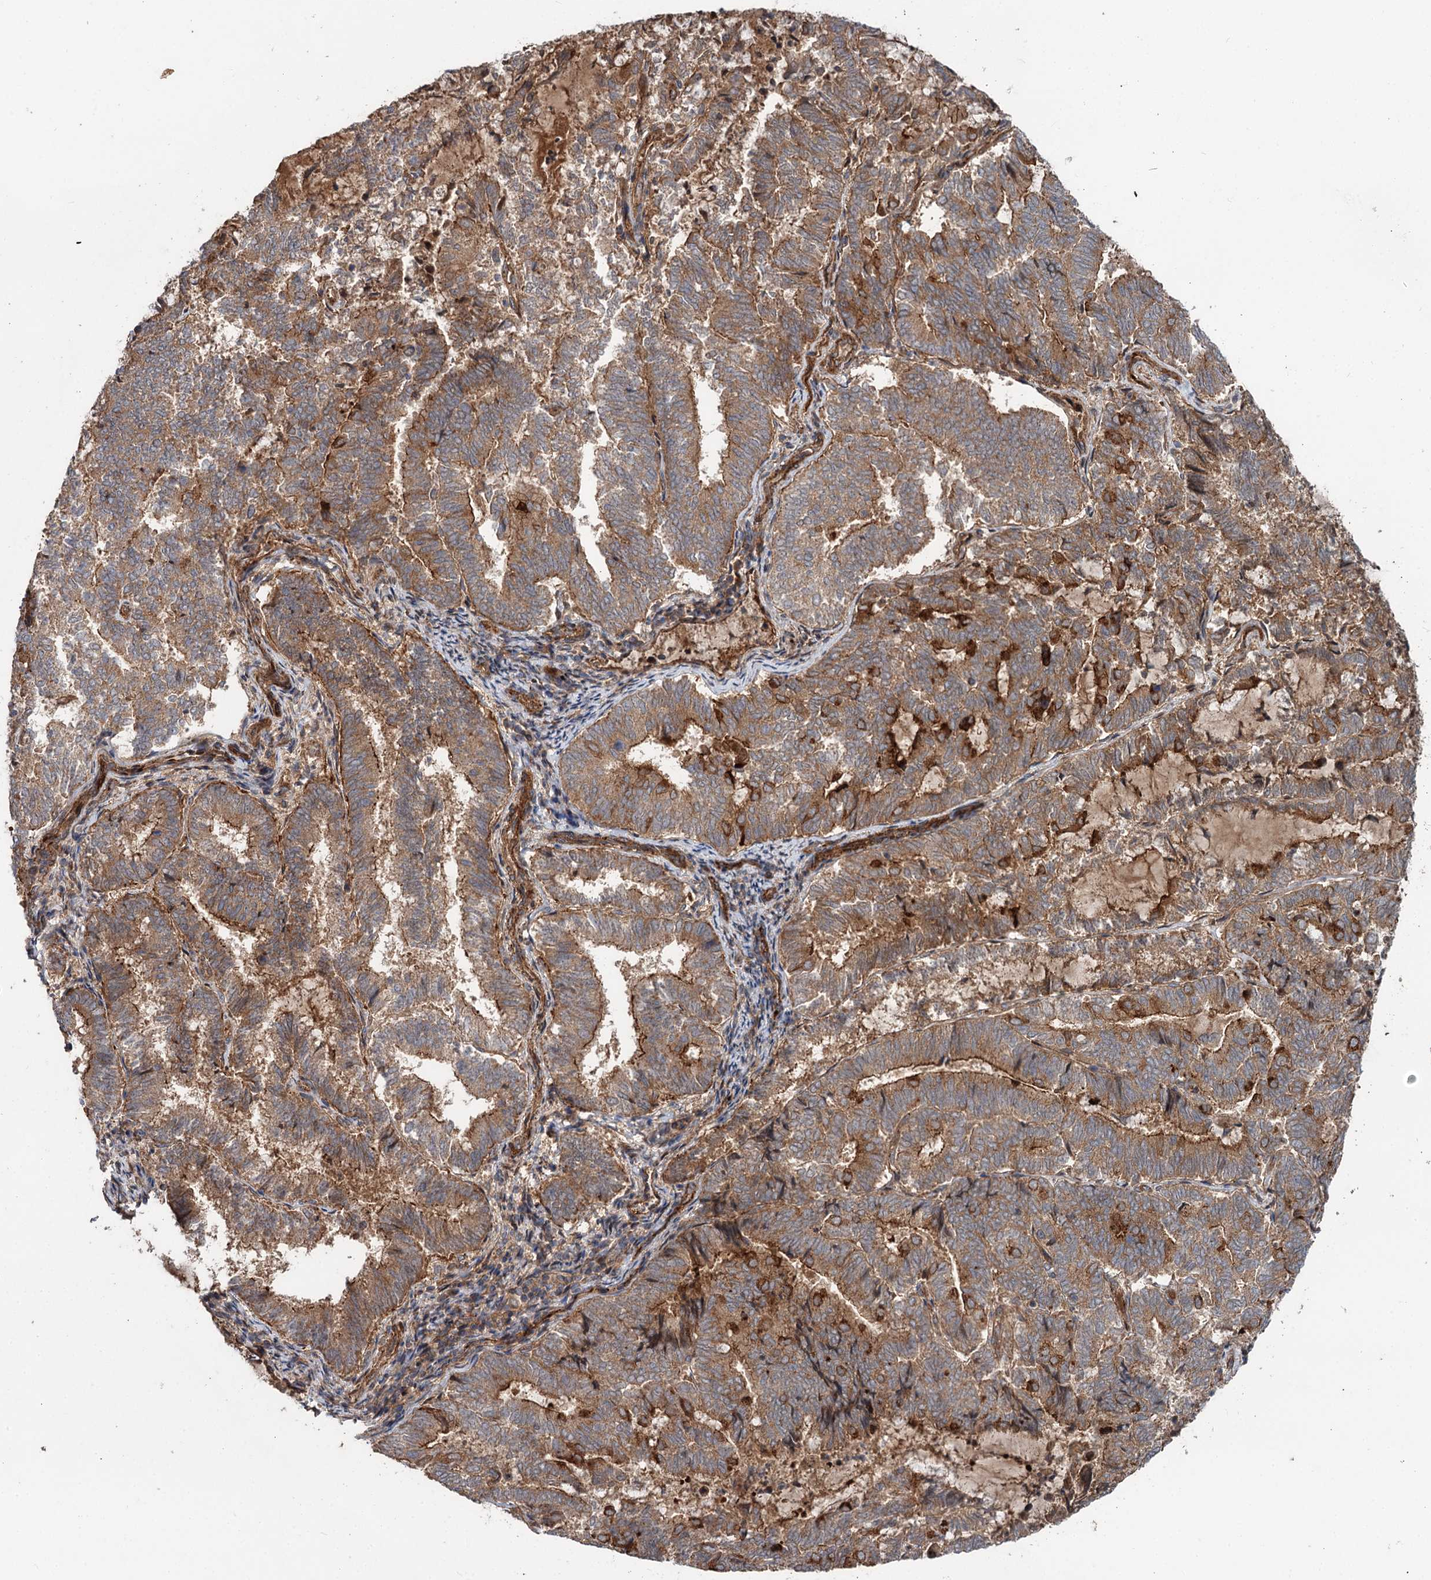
{"staining": {"intensity": "moderate", "quantity": ">75%", "location": "cytoplasmic/membranous"}, "tissue": "endometrial cancer", "cell_type": "Tumor cells", "image_type": "cancer", "snomed": [{"axis": "morphology", "description": "Adenocarcinoma, NOS"}, {"axis": "topography", "description": "Endometrium"}], "caption": "Endometrial cancer stained with immunohistochemistry exhibits moderate cytoplasmic/membranous positivity in about >75% of tumor cells.", "gene": "ADGRG4", "patient": {"sex": "female", "age": 80}}